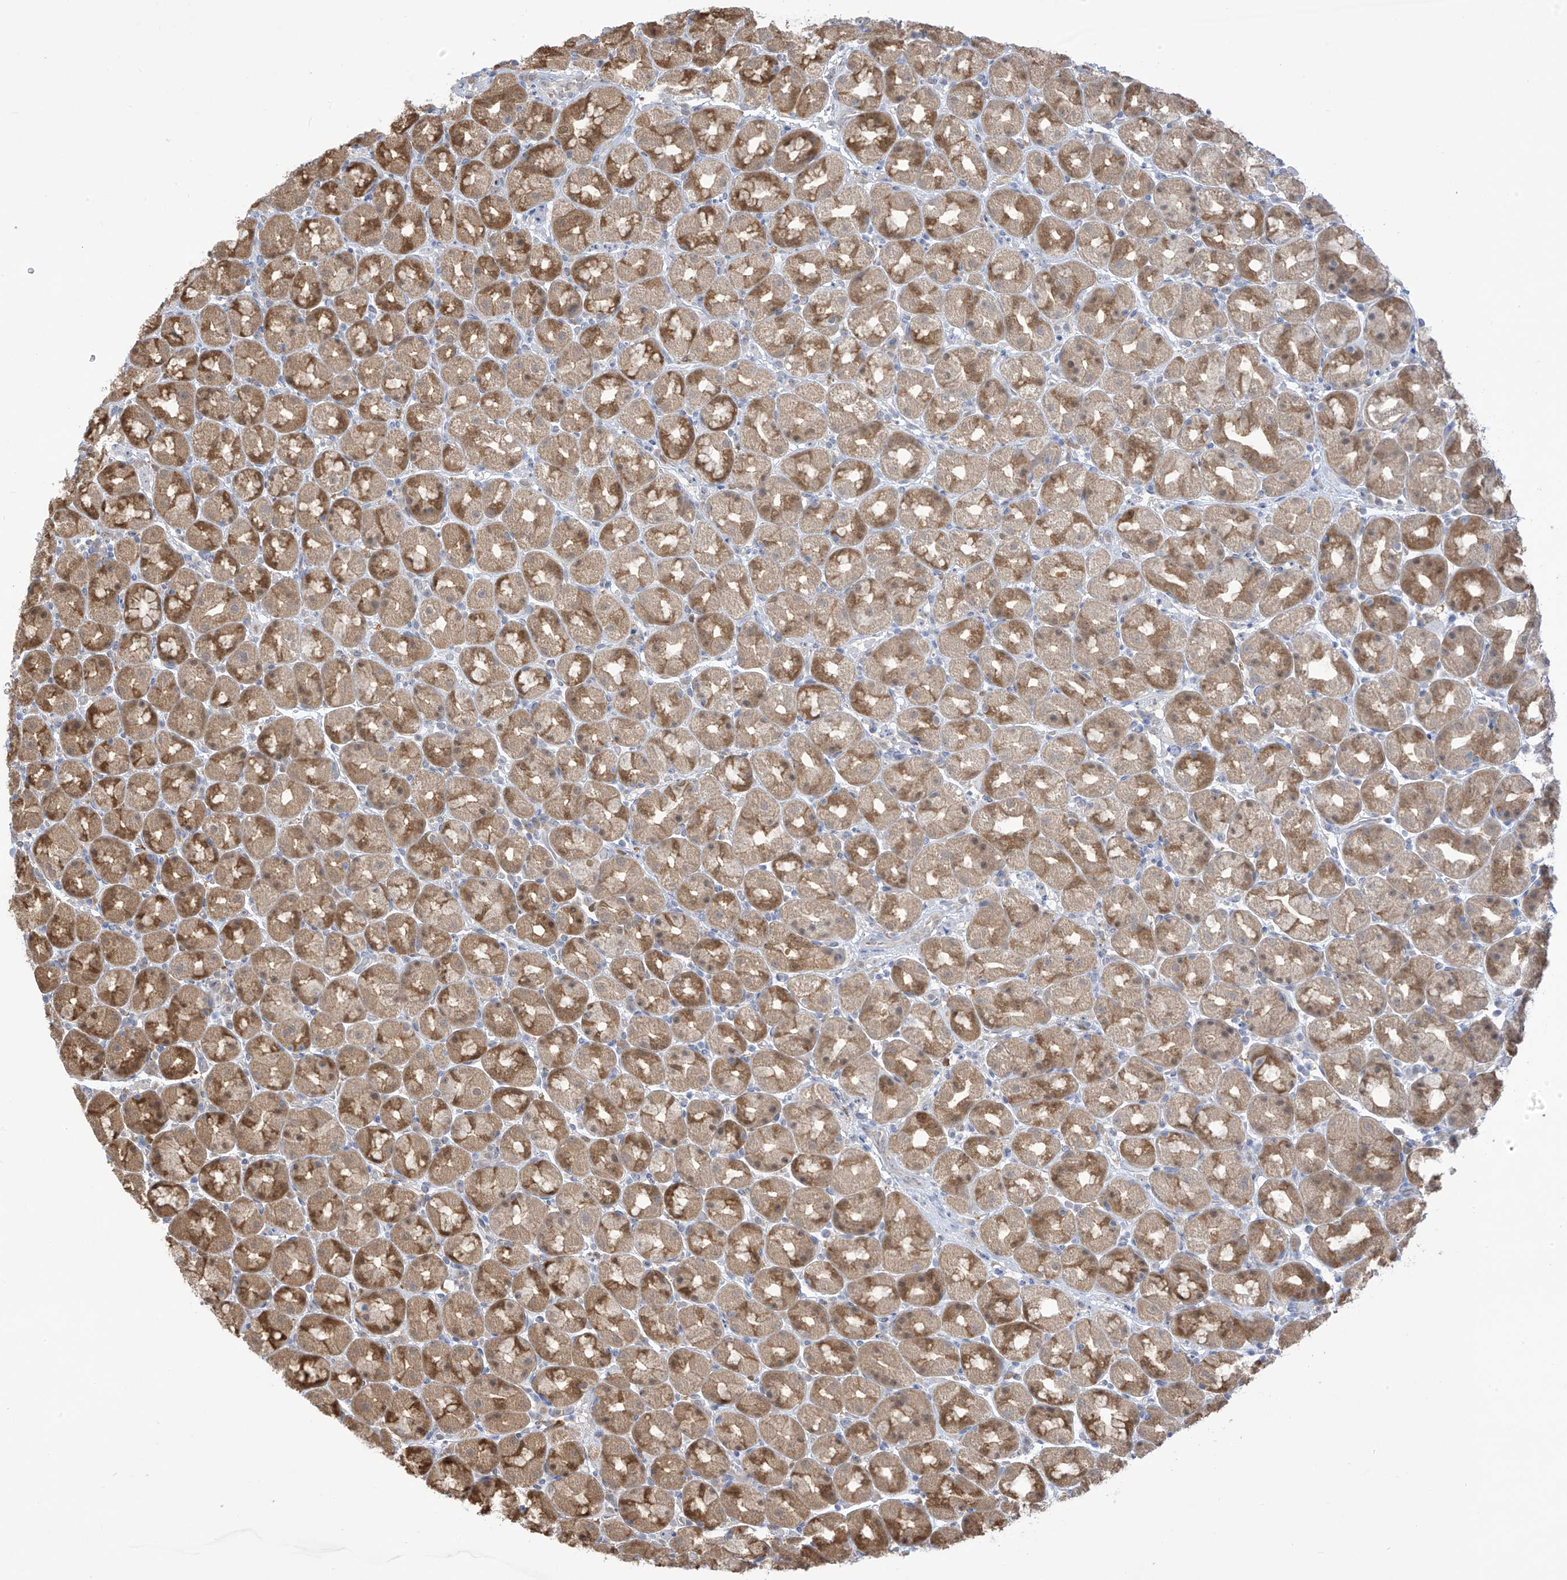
{"staining": {"intensity": "moderate", "quantity": ">75%", "location": "cytoplasmic/membranous,nuclear"}, "tissue": "stomach", "cell_type": "Glandular cells", "image_type": "normal", "snomed": [{"axis": "morphology", "description": "Normal tissue, NOS"}, {"axis": "topography", "description": "Stomach, upper"}], "caption": "A brown stain labels moderate cytoplasmic/membranous,nuclear expression of a protein in glandular cells of unremarkable human stomach.", "gene": "IDH1", "patient": {"sex": "male", "age": 68}}